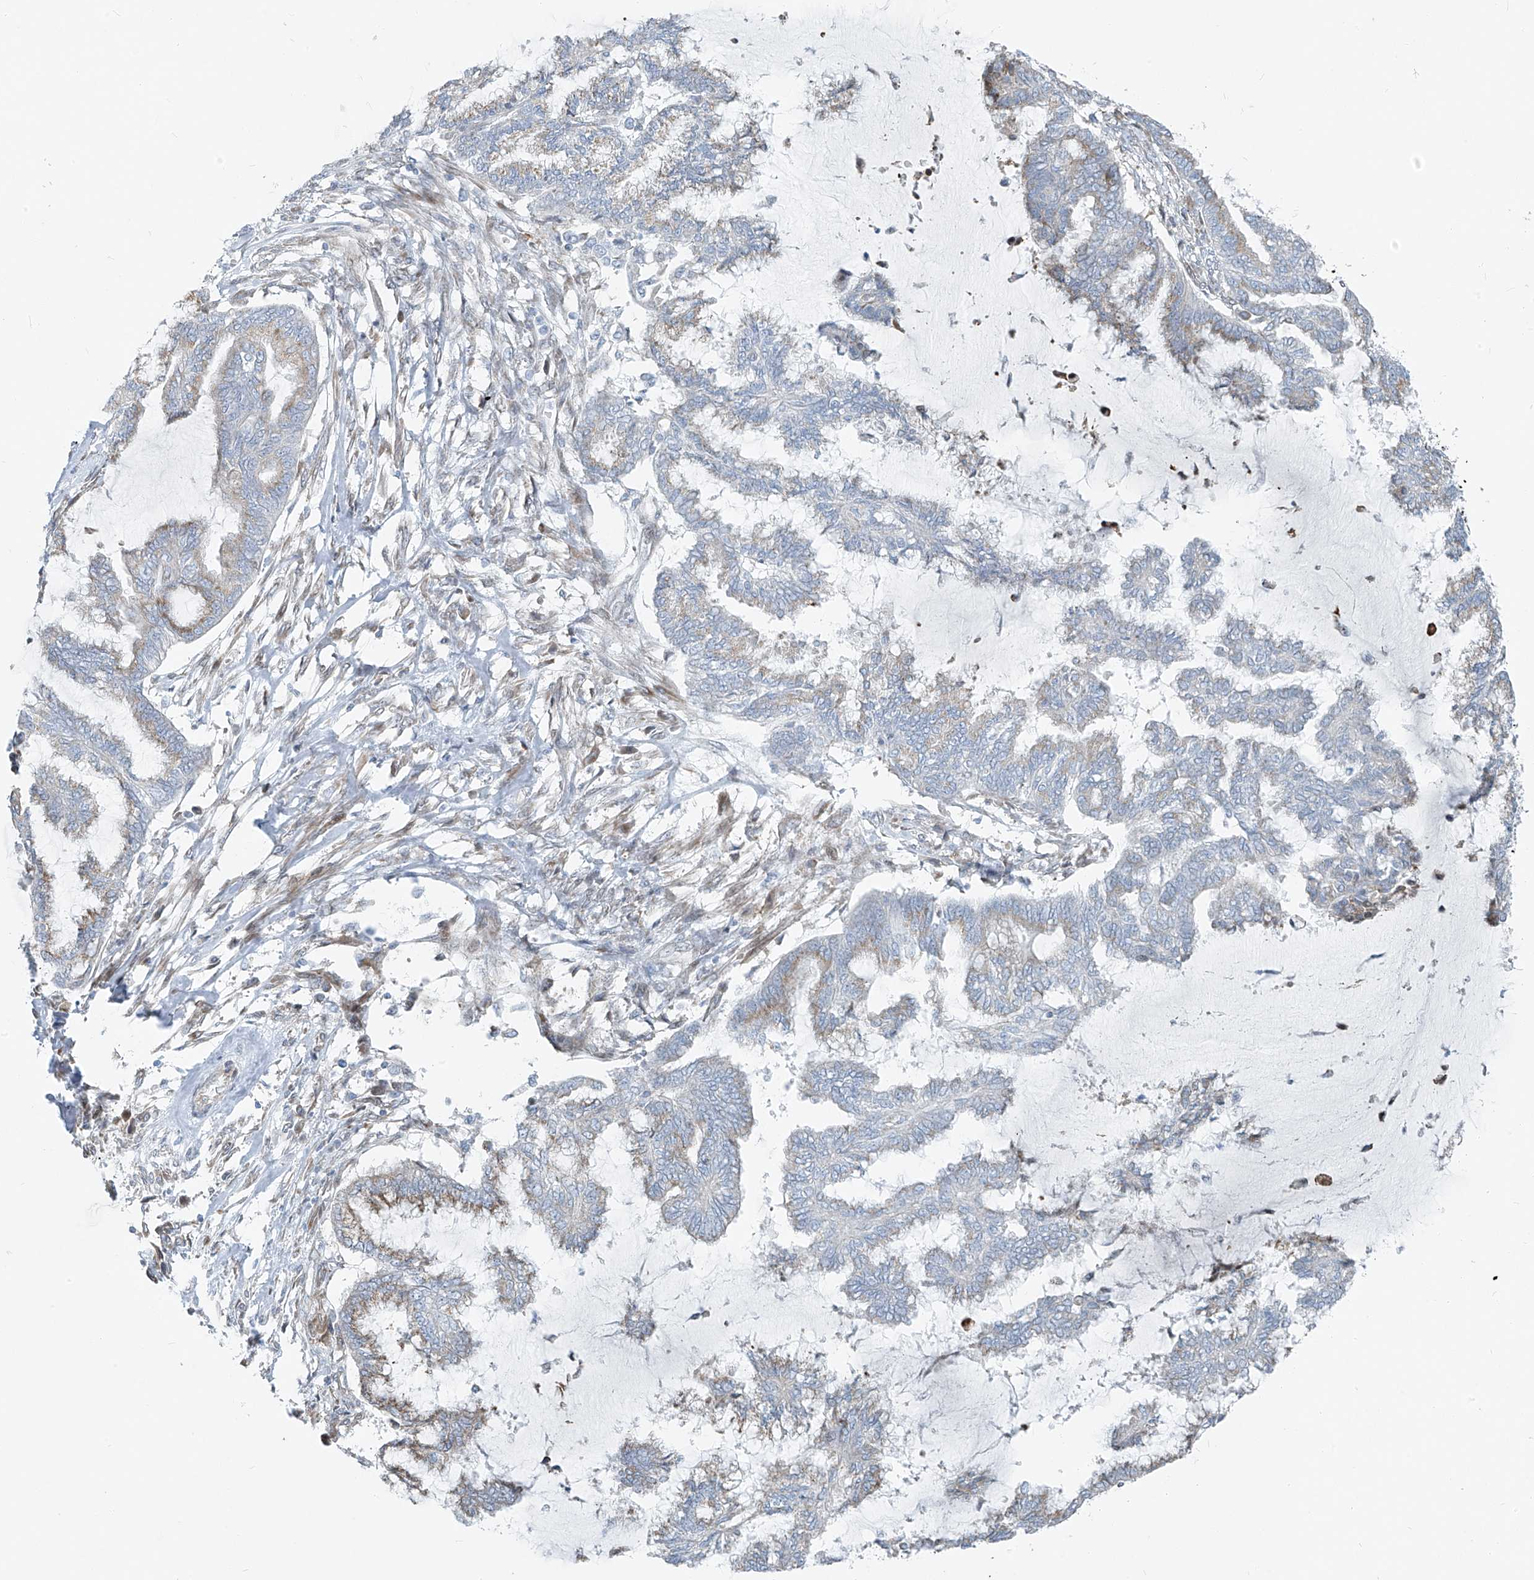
{"staining": {"intensity": "negative", "quantity": "none", "location": "none"}, "tissue": "endometrial cancer", "cell_type": "Tumor cells", "image_type": "cancer", "snomed": [{"axis": "morphology", "description": "Adenocarcinoma, NOS"}, {"axis": "topography", "description": "Endometrium"}], "caption": "Immunohistochemistry (IHC) image of endometrial cancer (adenocarcinoma) stained for a protein (brown), which demonstrates no positivity in tumor cells. (Stains: DAB (3,3'-diaminobenzidine) IHC with hematoxylin counter stain, Microscopy: brightfield microscopy at high magnification).", "gene": "HIC2", "patient": {"sex": "female", "age": 86}}